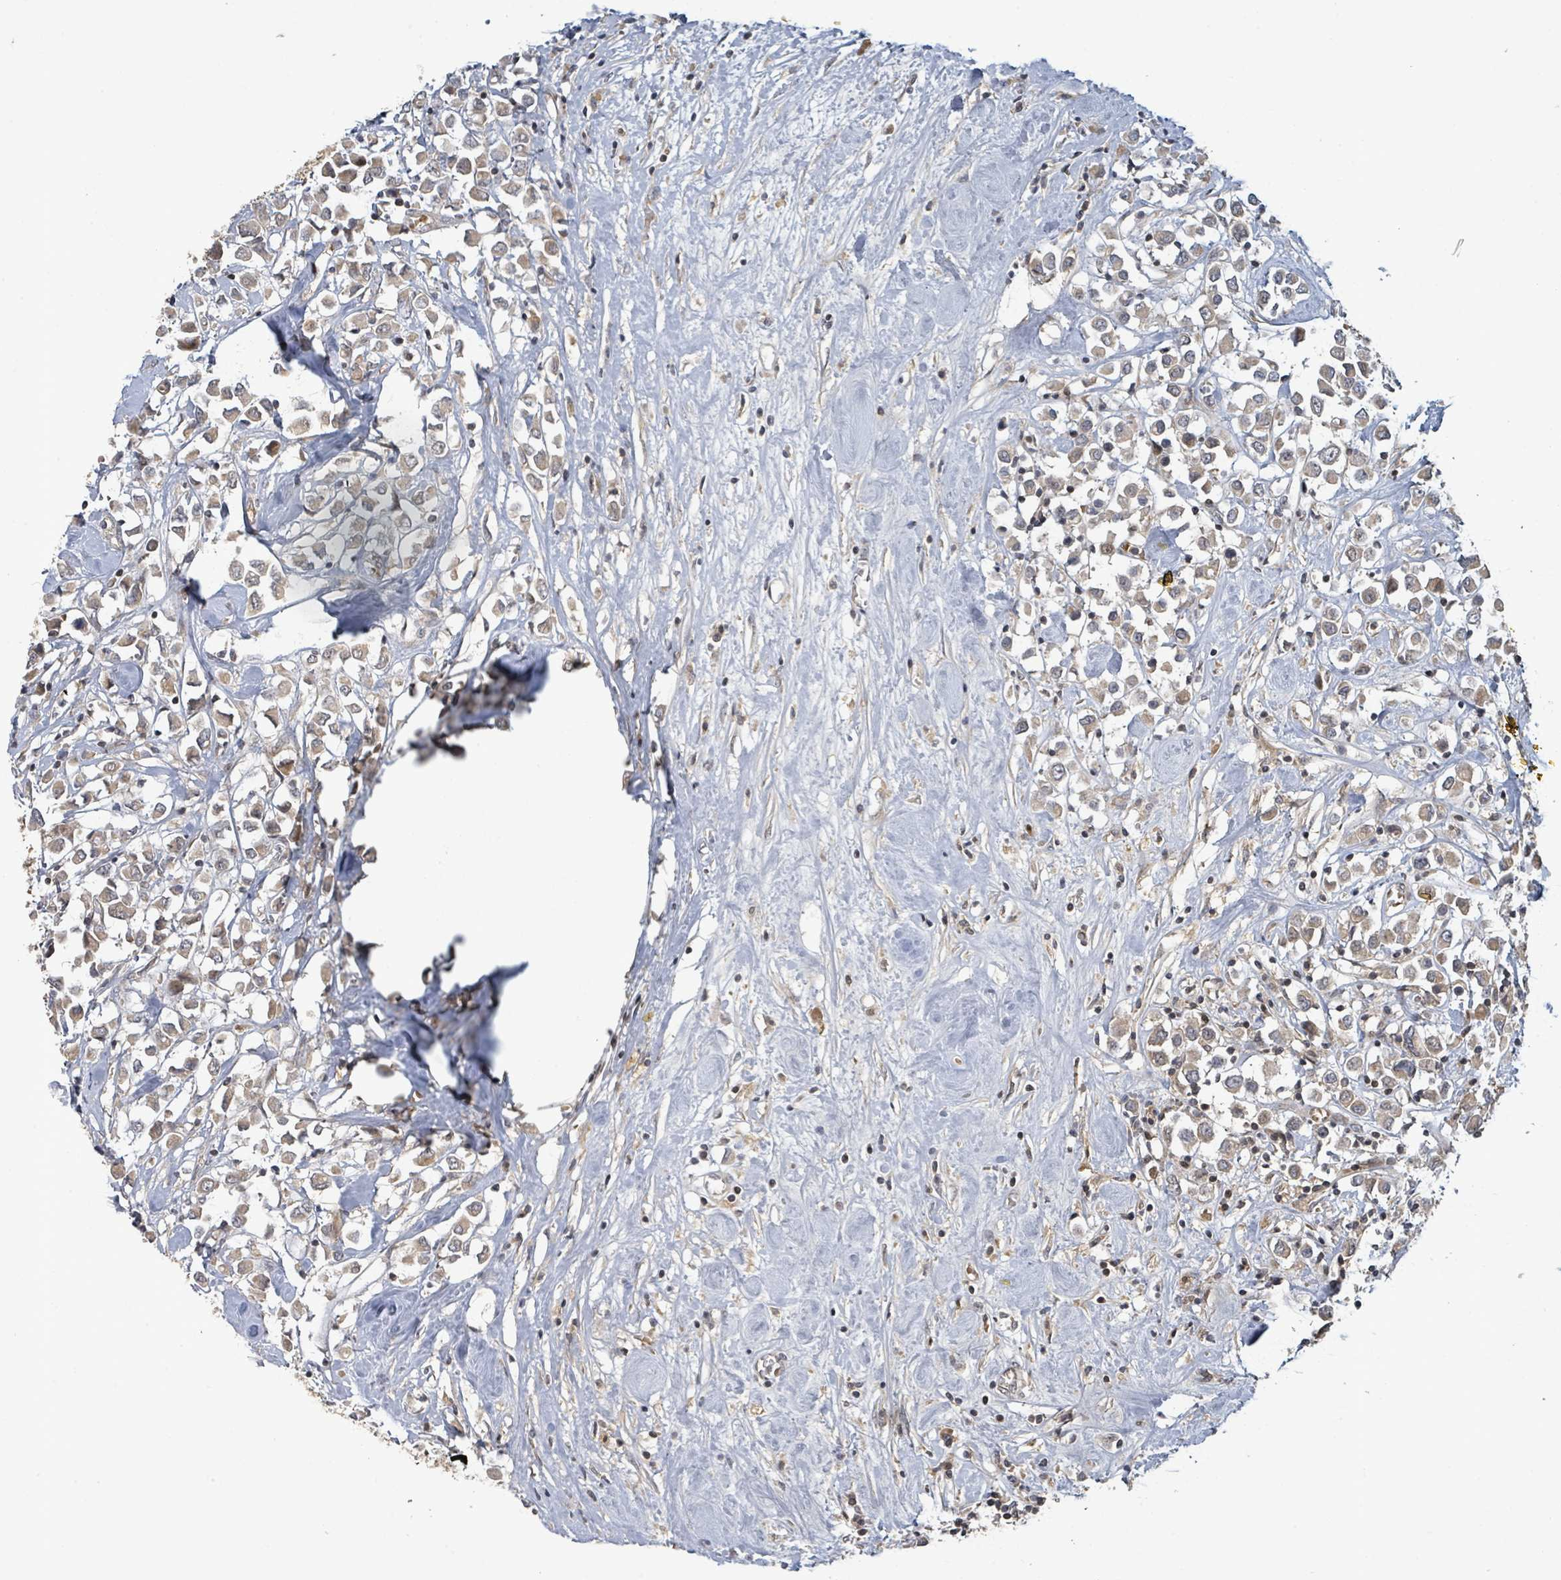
{"staining": {"intensity": "weak", "quantity": ">75%", "location": "cytoplasmic/membranous"}, "tissue": "breast cancer", "cell_type": "Tumor cells", "image_type": "cancer", "snomed": [{"axis": "morphology", "description": "Duct carcinoma"}, {"axis": "topography", "description": "Breast"}], "caption": "This image displays invasive ductal carcinoma (breast) stained with immunohistochemistry to label a protein in brown. The cytoplasmic/membranous of tumor cells show weak positivity for the protein. Nuclei are counter-stained blue.", "gene": "ITGA11", "patient": {"sex": "female", "age": 61}}